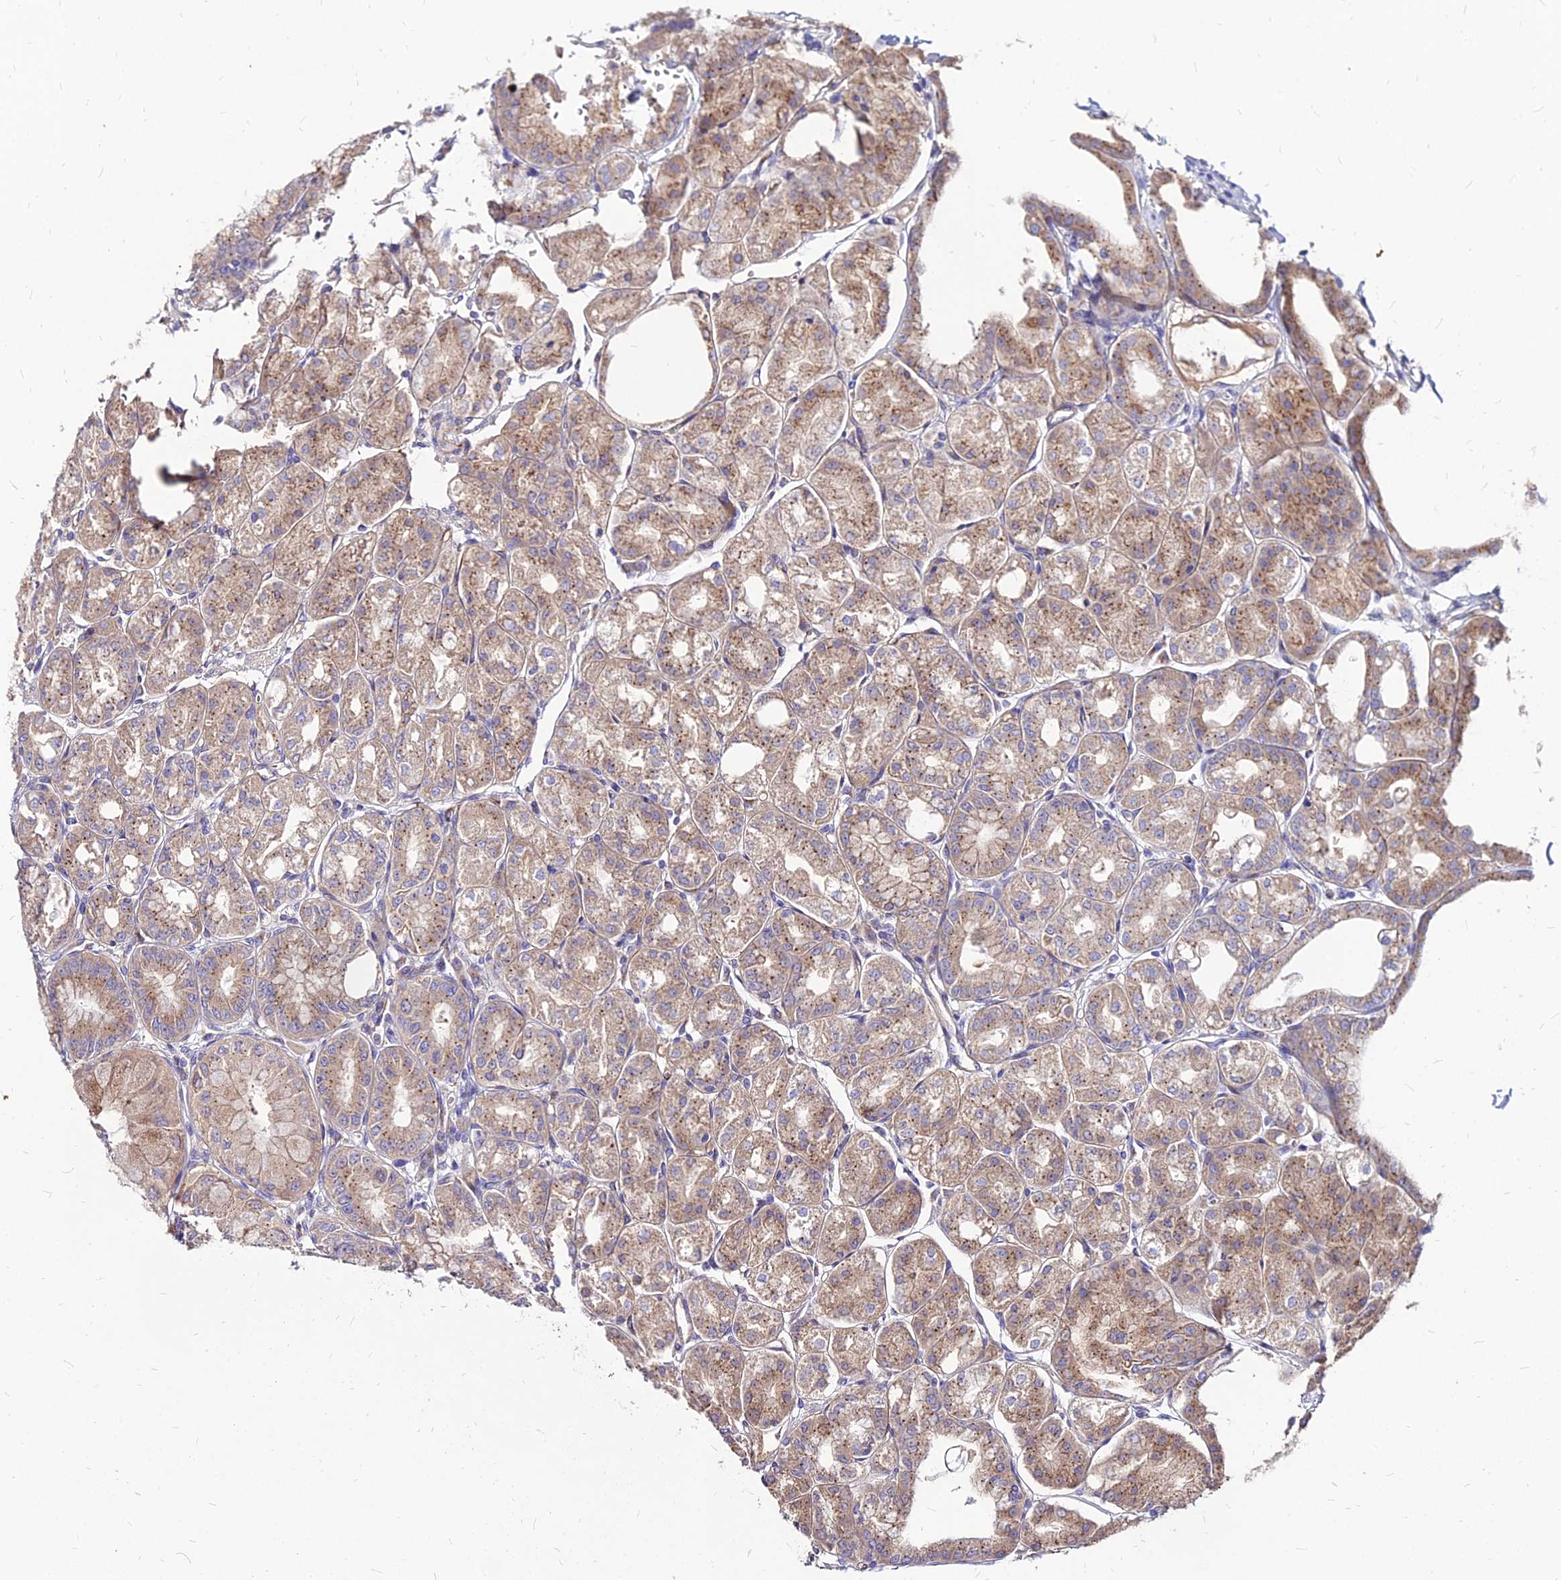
{"staining": {"intensity": "moderate", "quantity": ">75%", "location": "cytoplasmic/membranous"}, "tissue": "stomach", "cell_type": "Glandular cells", "image_type": "normal", "snomed": [{"axis": "morphology", "description": "Normal tissue, NOS"}, {"axis": "topography", "description": "Stomach, lower"}], "caption": "IHC staining of benign stomach, which demonstrates medium levels of moderate cytoplasmic/membranous expression in approximately >75% of glandular cells indicating moderate cytoplasmic/membranous protein positivity. The staining was performed using DAB (3,3'-diaminobenzidine) (brown) for protein detection and nuclei were counterstained in hematoxylin (blue).", "gene": "COMMD10", "patient": {"sex": "male", "age": 71}}